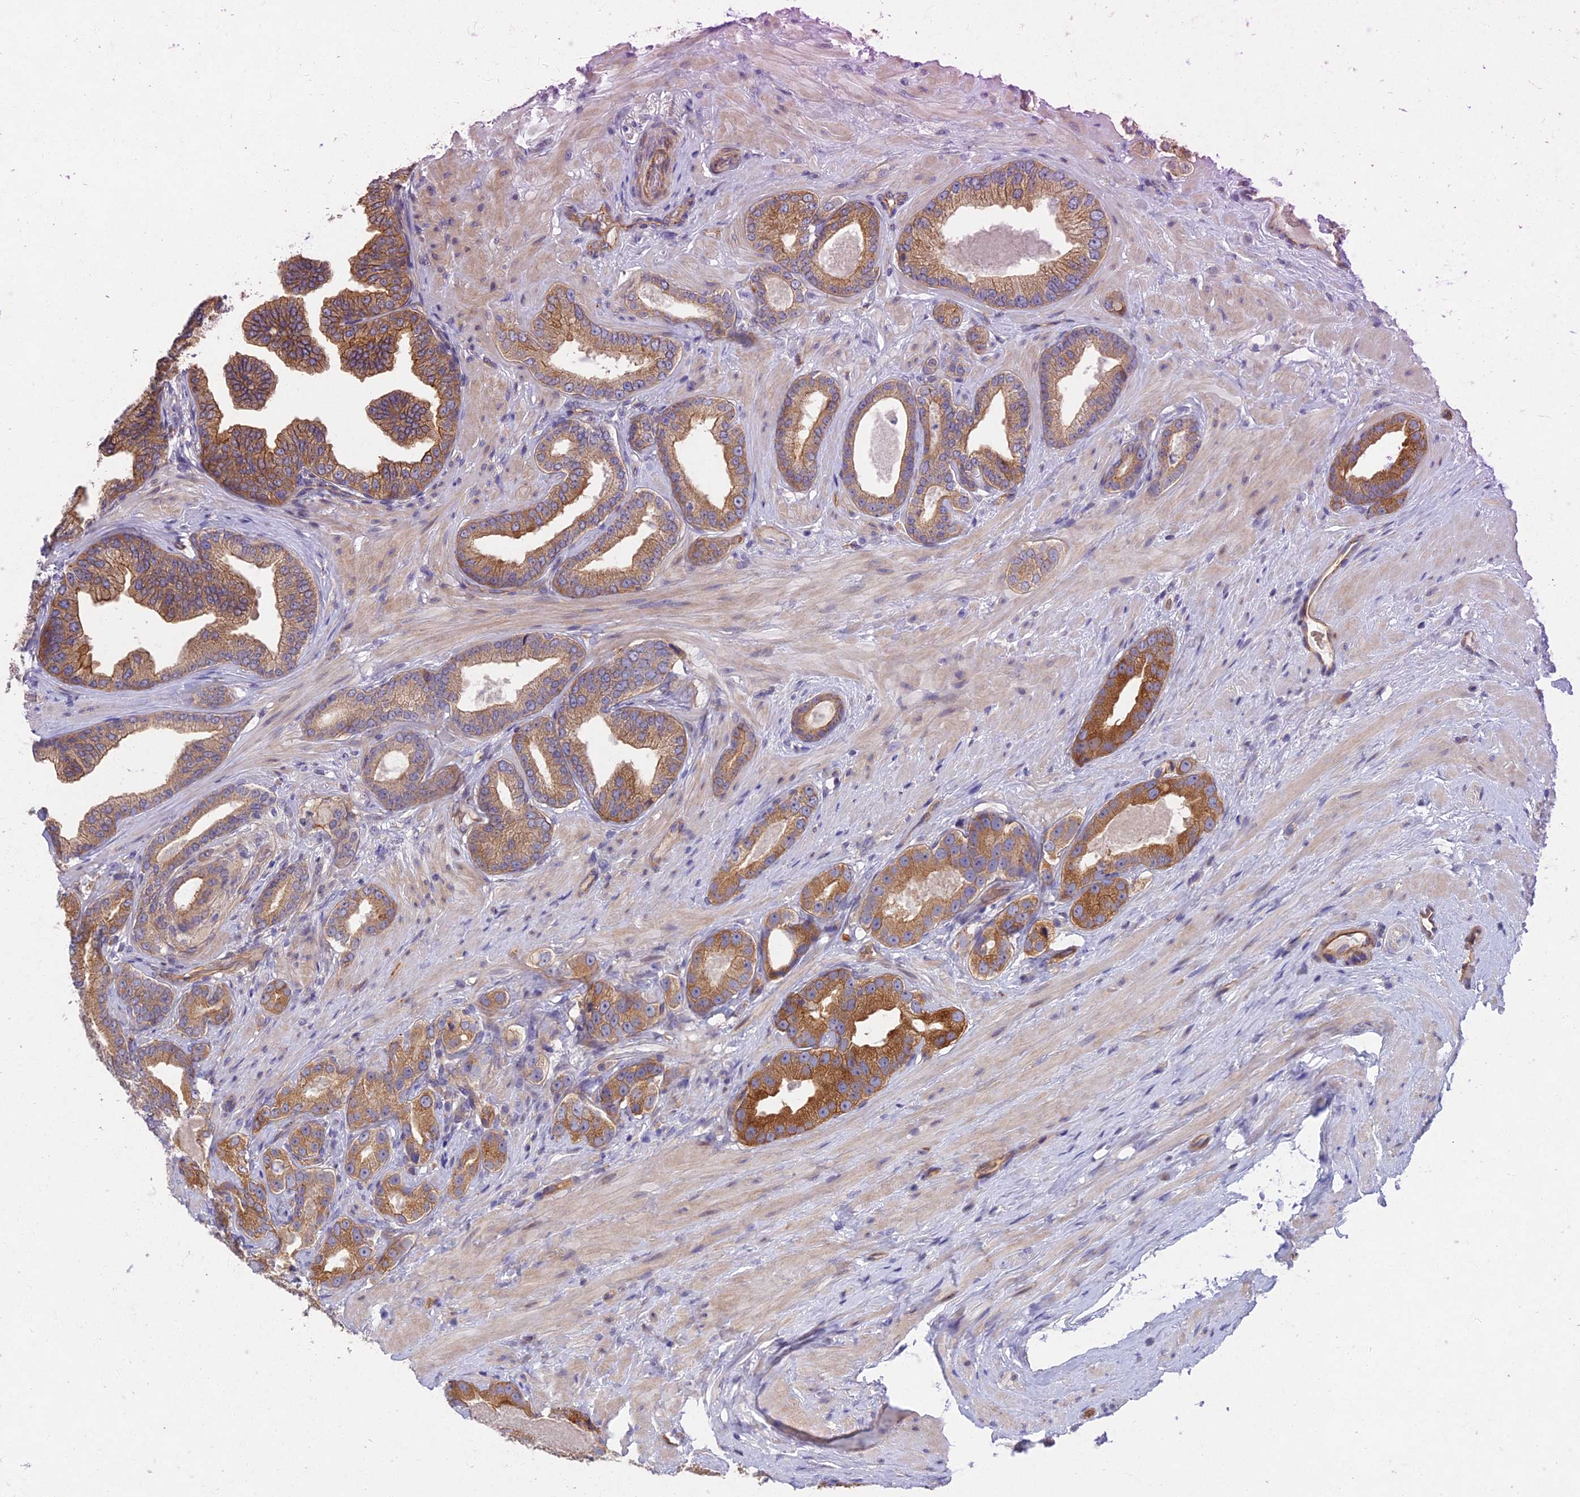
{"staining": {"intensity": "moderate", "quantity": ">75%", "location": "cytoplasmic/membranous"}, "tissue": "prostate cancer", "cell_type": "Tumor cells", "image_type": "cancer", "snomed": [{"axis": "morphology", "description": "Adenocarcinoma, Low grade"}, {"axis": "topography", "description": "Prostate"}], "caption": "IHC histopathology image of prostate cancer stained for a protein (brown), which displays medium levels of moderate cytoplasmic/membranous expression in approximately >75% of tumor cells.", "gene": "RHBDL2", "patient": {"sex": "male", "age": 63}}